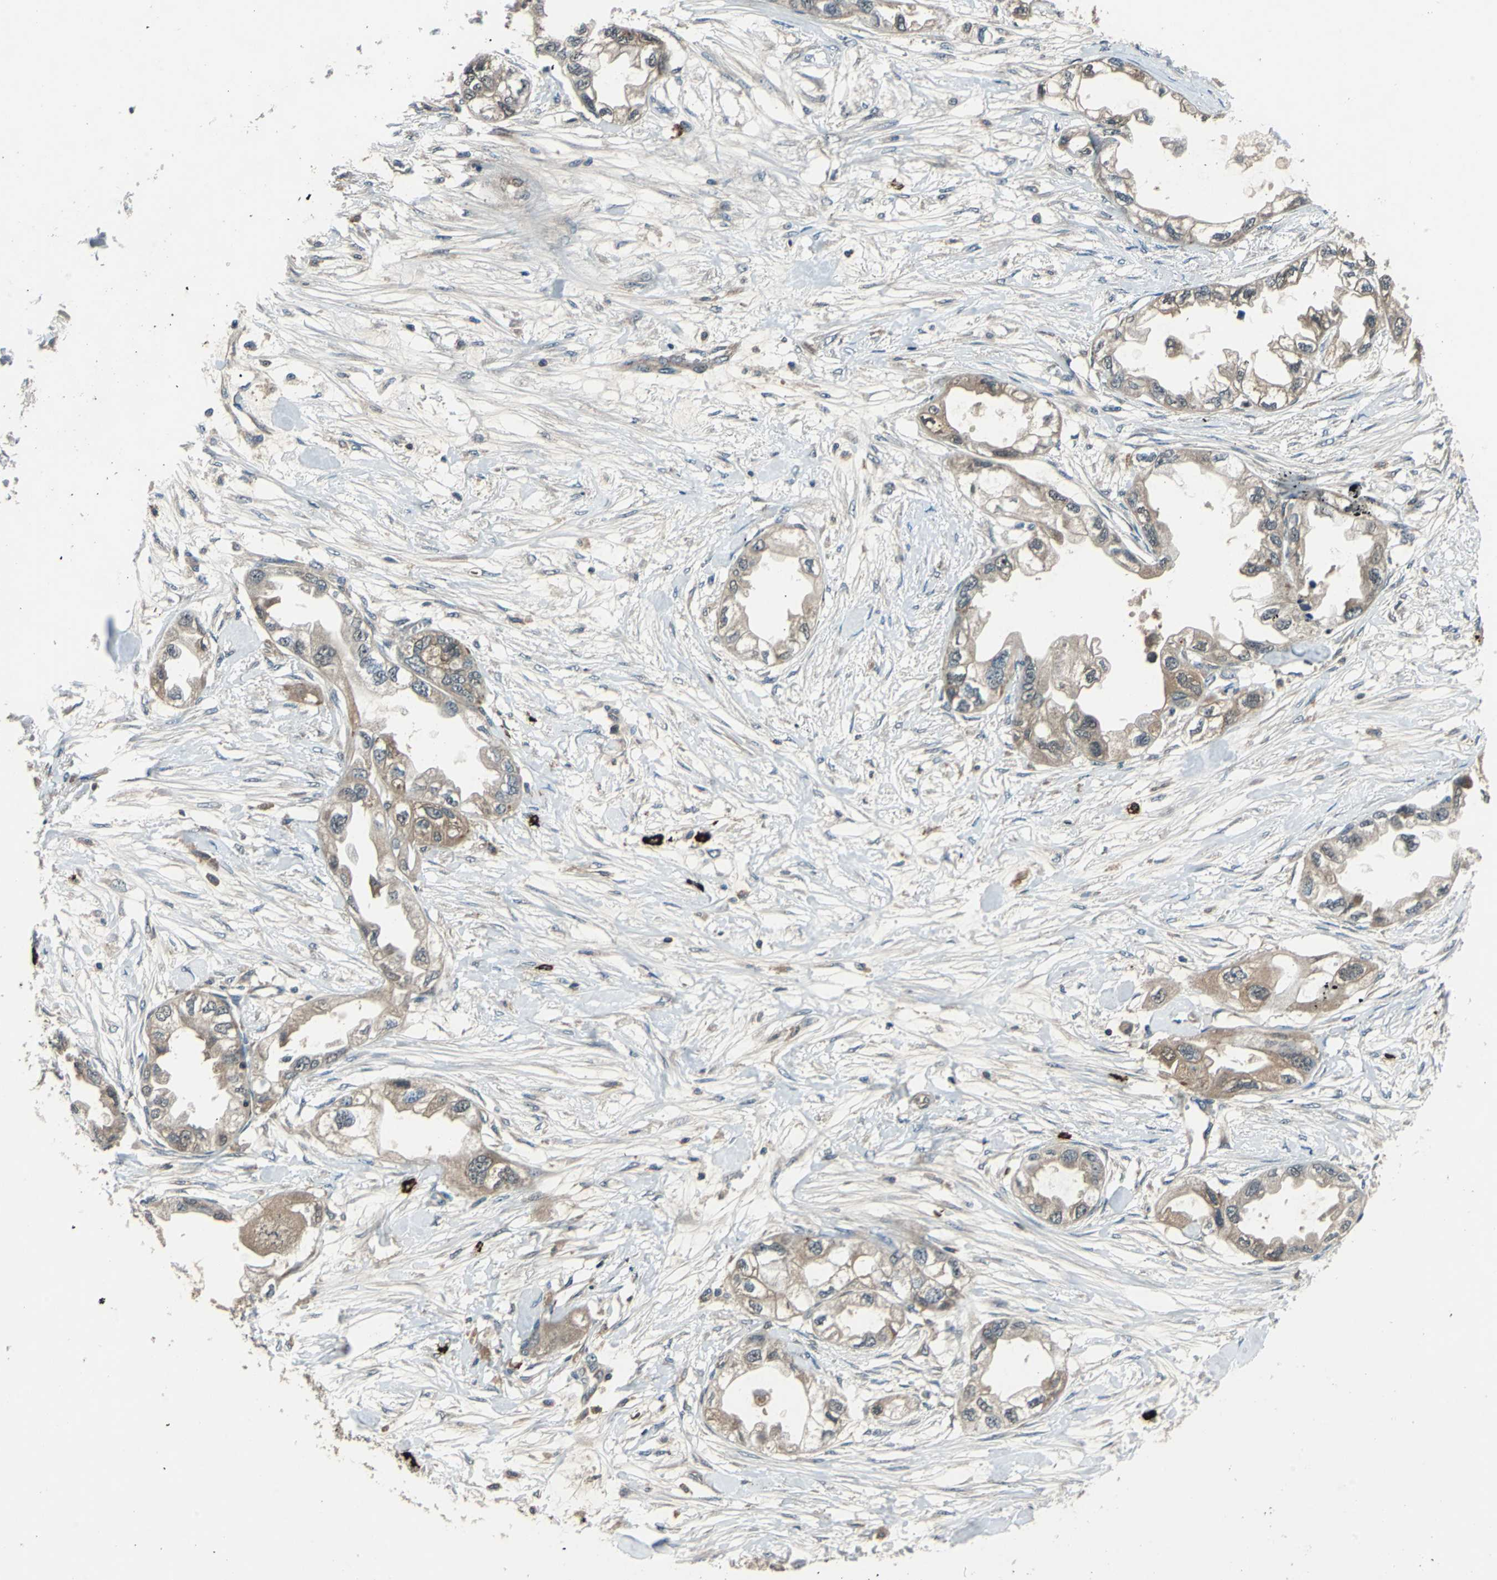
{"staining": {"intensity": "weak", "quantity": ">75%", "location": "cytoplasmic/membranous"}, "tissue": "endometrial cancer", "cell_type": "Tumor cells", "image_type": "cancer", "snomed": [{"axis": "morphology", "description": "Adenocarcinoma, NOS"}, {"axis": "topography", "description": "Endometrium"}], "caption": "An IHC photomicrograph of neoplastic tissue is shown. Protein staining in brown labels weak cytoplasmic/membranous positivity in endometrial cancer (adenocarcinoma) within tumor cells.", "gene": "SLC19A2", "patient": {"sex": "female", "age": 67}}